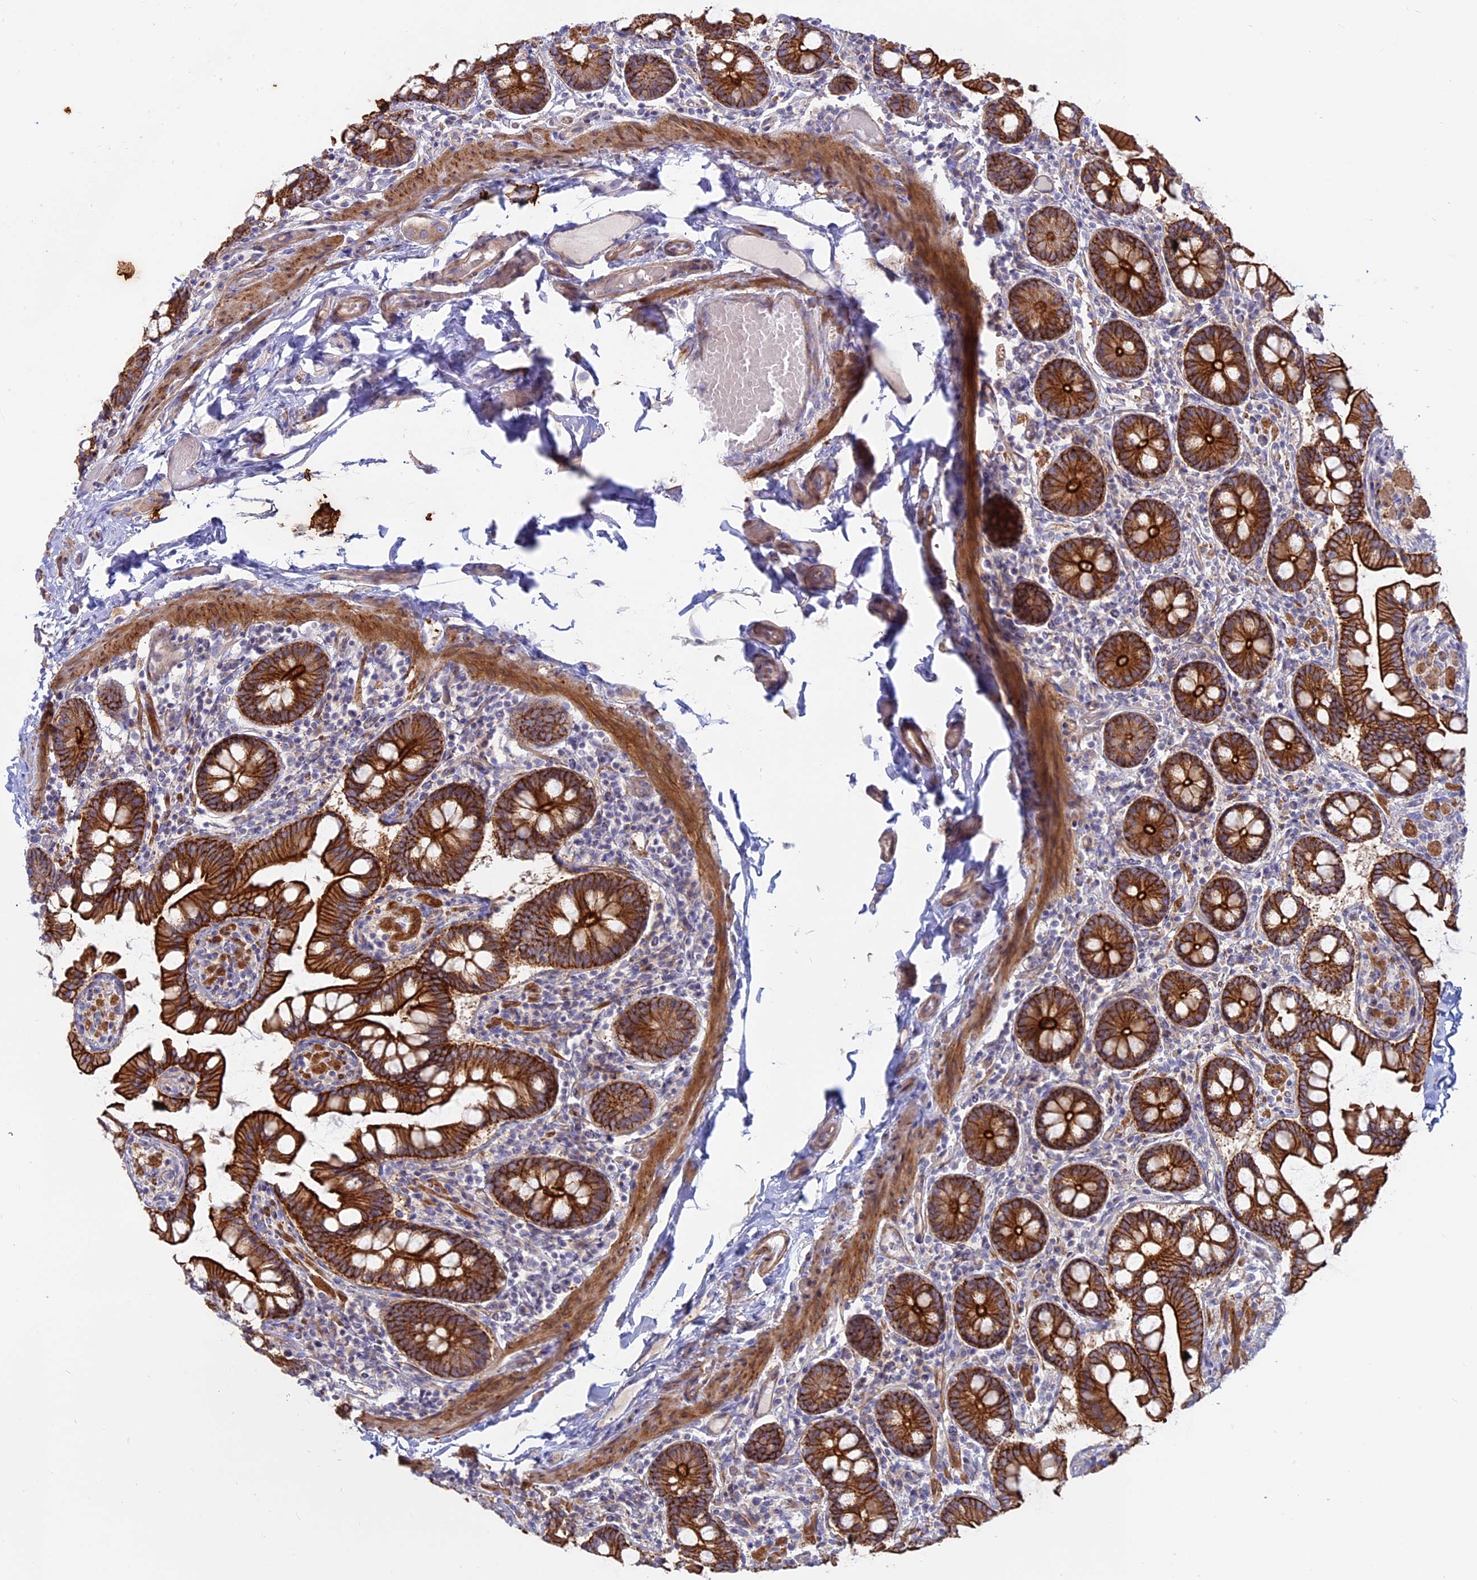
{"staining": {"intensity": "strong", "quantity": ">75%", "location": "cytoplasmic/membranous"}, "tissue": "small intestine", "cell_type": "Glandular cells", "image_type": "normal", "snomed": [{"axis": "morphology", "description": "Normal tissue, NOS"}, {"axis": "topography", "description": "Small intestine"}], "caption": "Glandular cells demonstrate high levels of strong cytoplasmic/membranous positivity in about >75% of cells in normal human small intestine.", "gene": "MYO5B", "patient": {"sex": "male", "age": 41}}